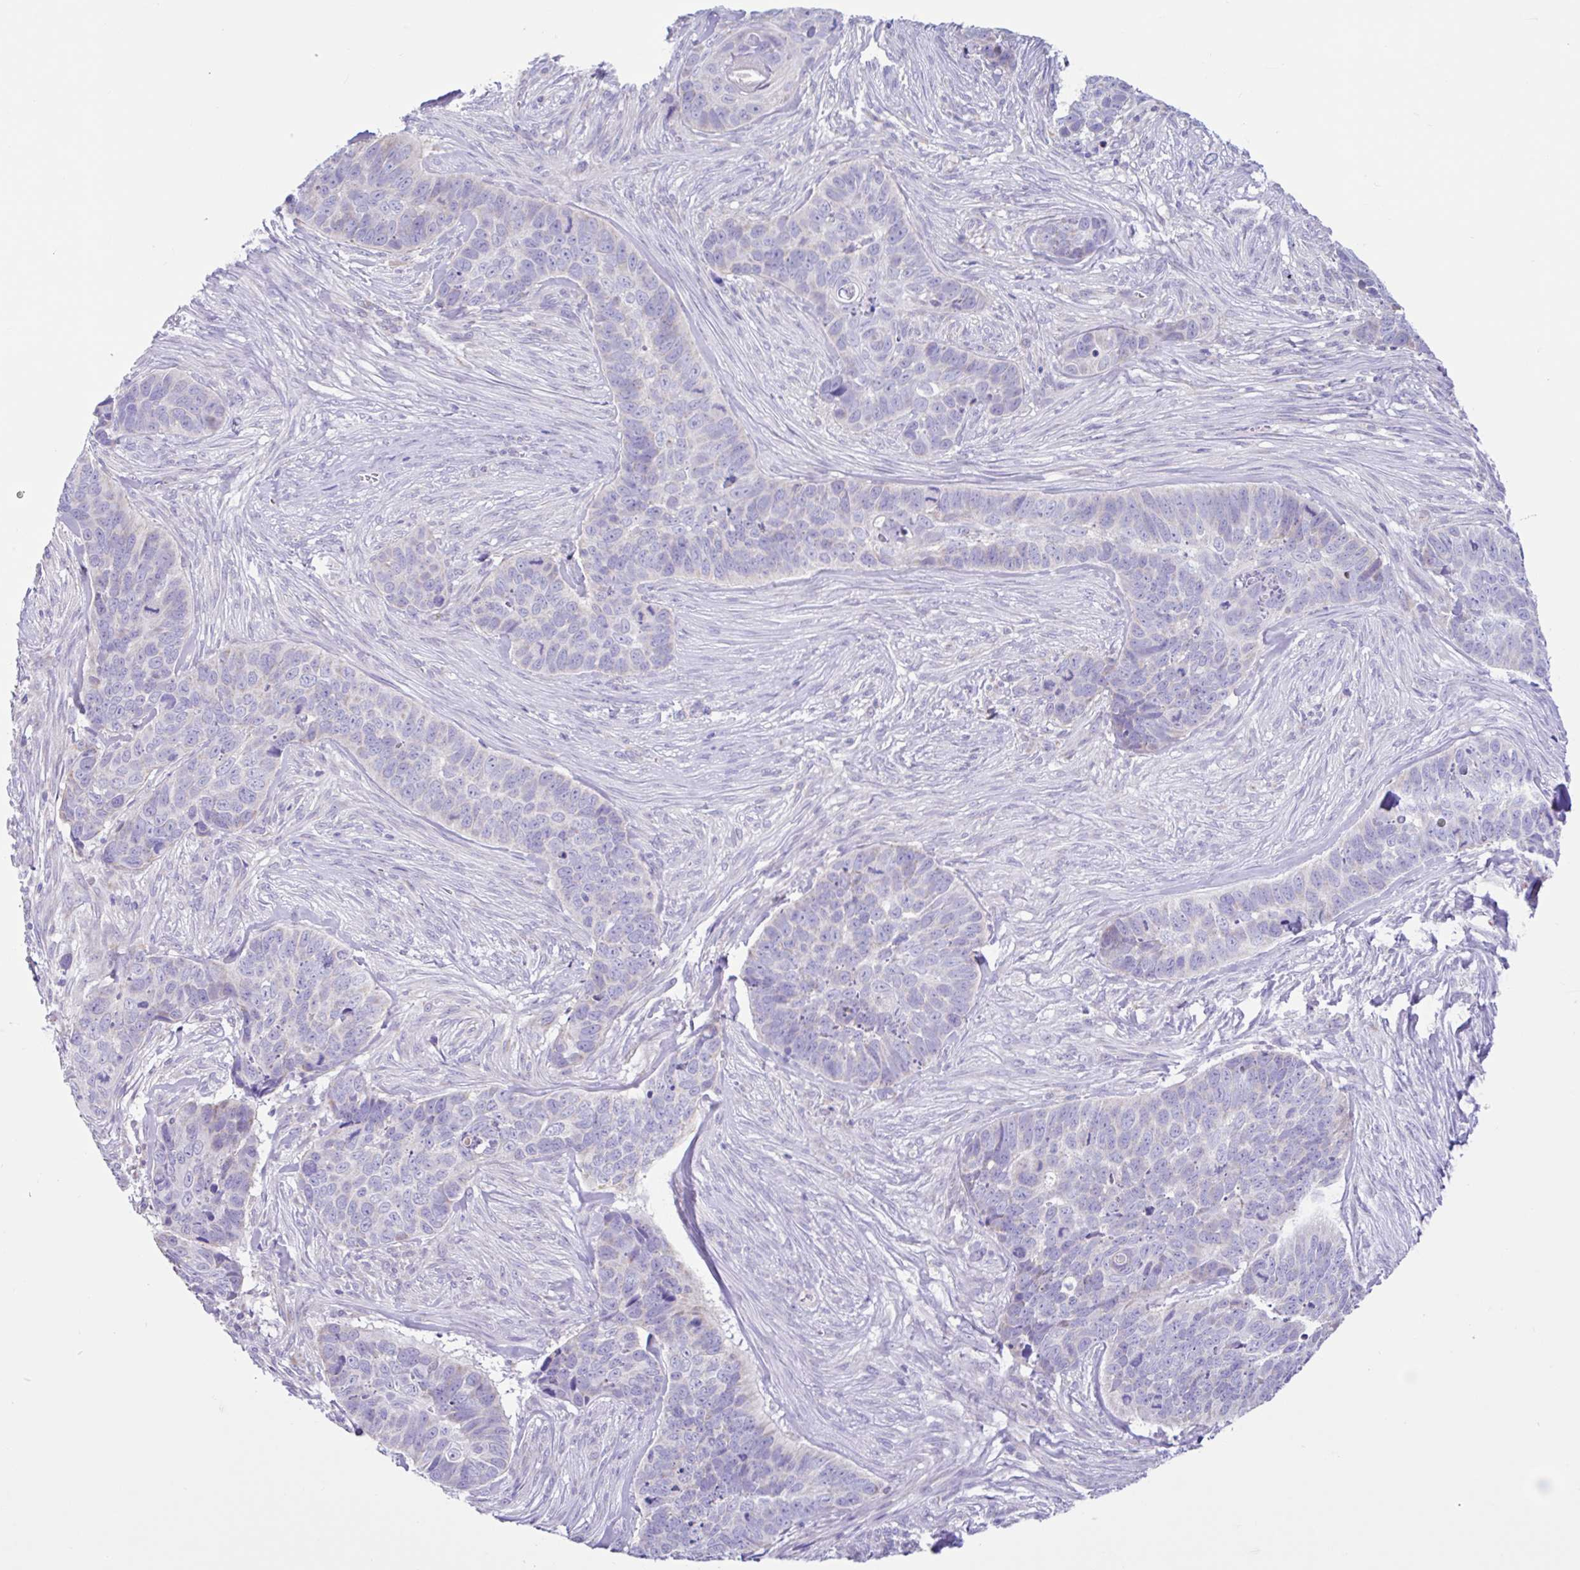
{"staining": {"intensity": "negative", "quantity": "none", "location": "none"}, "tissue": "skin cancer", "cell_type": "Tumor cells", "image_type": "cancer", "snomed": [{"axis": "morphology", "description": "Basal cell carcinoma"}, {"axis": "topography", "description": "Skin"}], "caption": "Image shows no significant protein expression in tumor cells of skin cancer (basal cell carcinoma). The staining is performed using DAB brown chromogen with nuclei counter-stained in using hematoxylin.", "gene": "NDUFS2", "patient": {"sex": "female", "age": 82}}